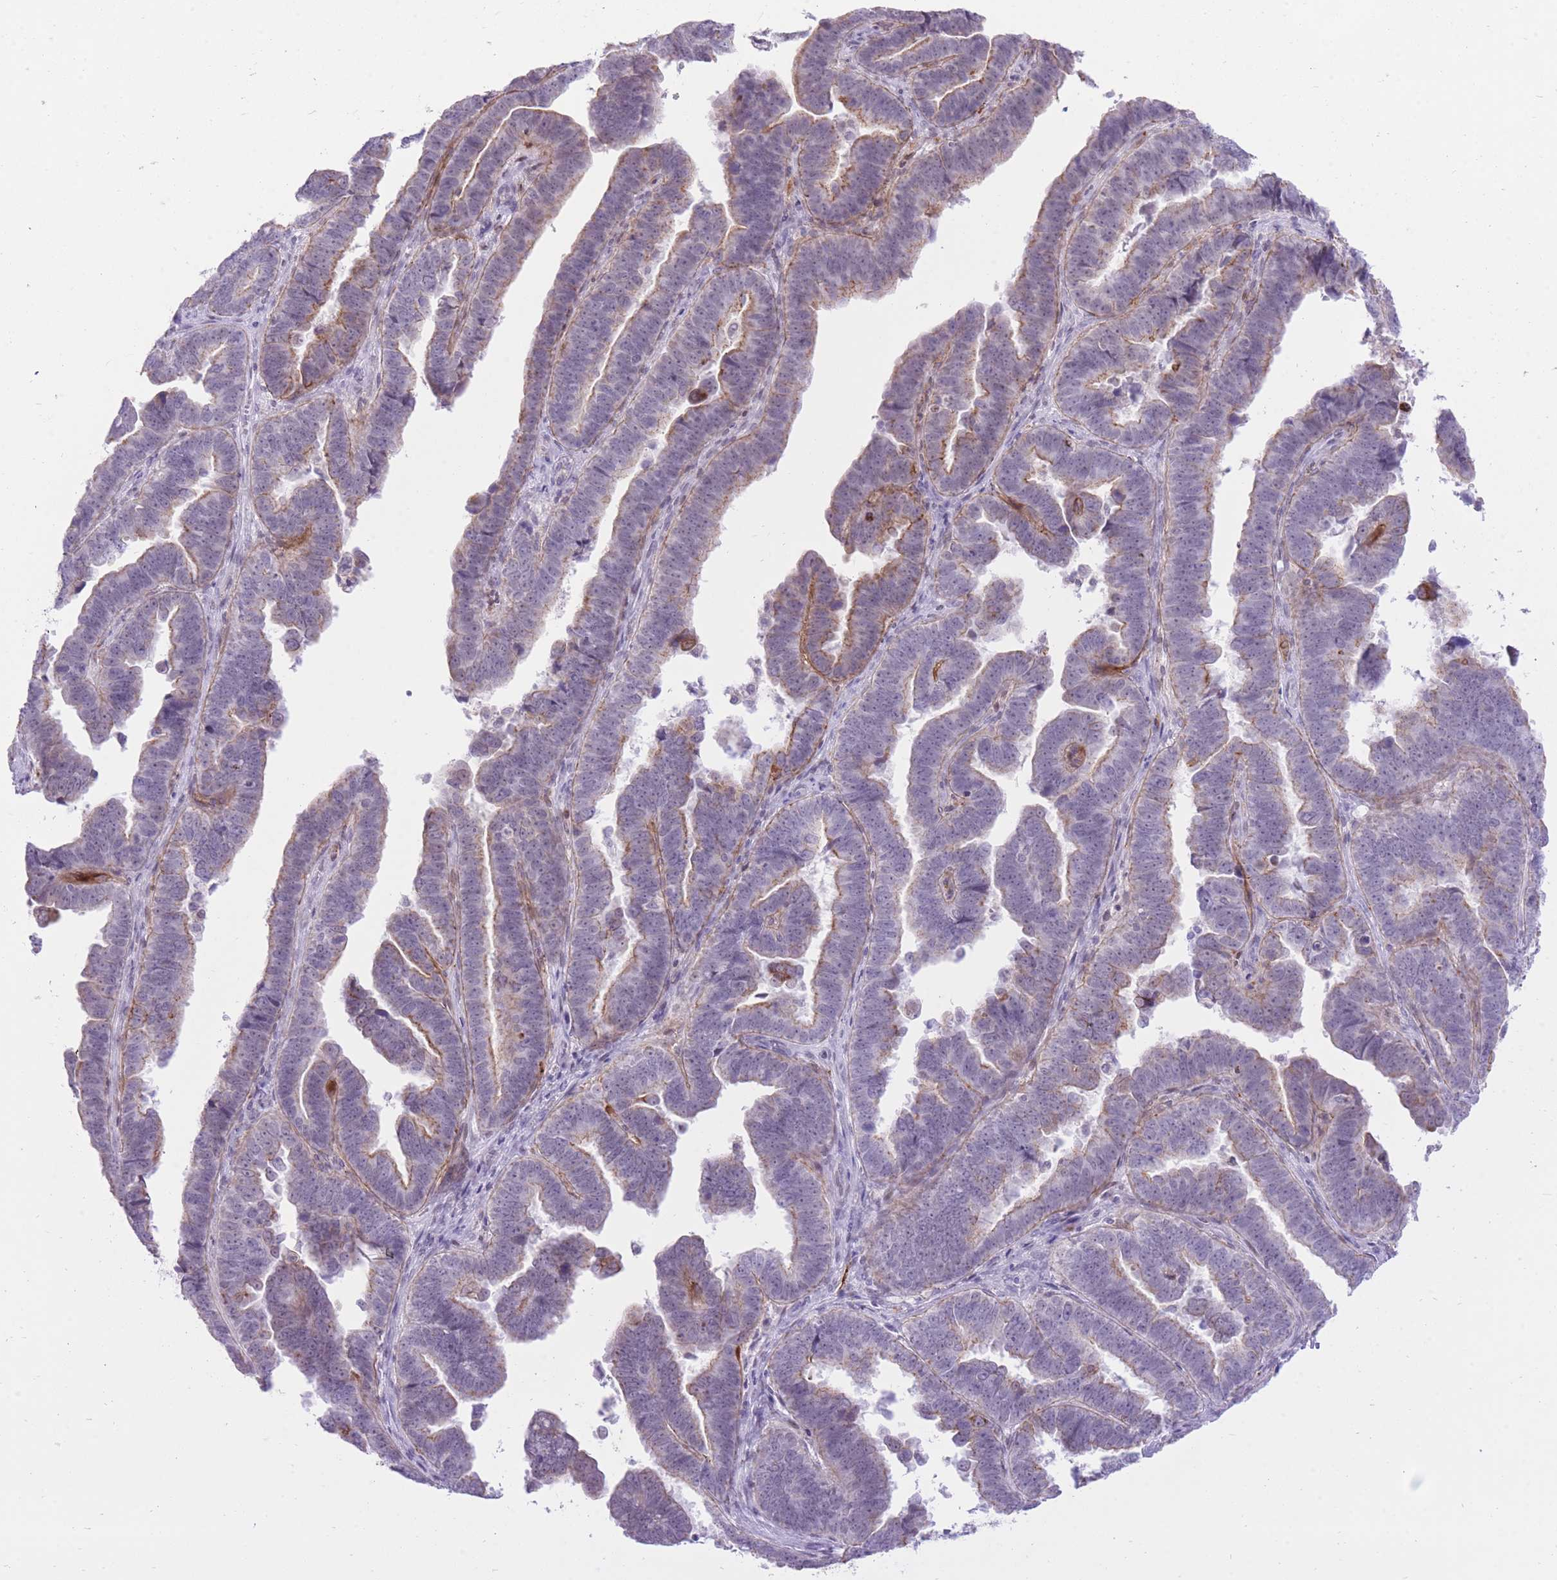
{"staining": {"intensity": "negative", "quantity": "none", "location": "none"}, "tissue": "endometrial cancer", "cell_type": "Tumor cells", "image_type": "cancer", "snomed": [{"axis": "morphology", "description": "Adenocarcinoma, NOS"}, {"axis": "topography", "description": "Endometrium"}], "caption": "A micrograph of endometrial cancer (adenocarcinoma) stained for a protein displays no brown staining in tumor cells. The staining was performed using DAB (3,3'-diaminobenzidine) to visualize the protein expression in brown, while the nuclei were stained in blue with hematoxylin (Magnification: 20x).", "gene": "MEIS3", "patient": {"sex": "female", "age": 75}}